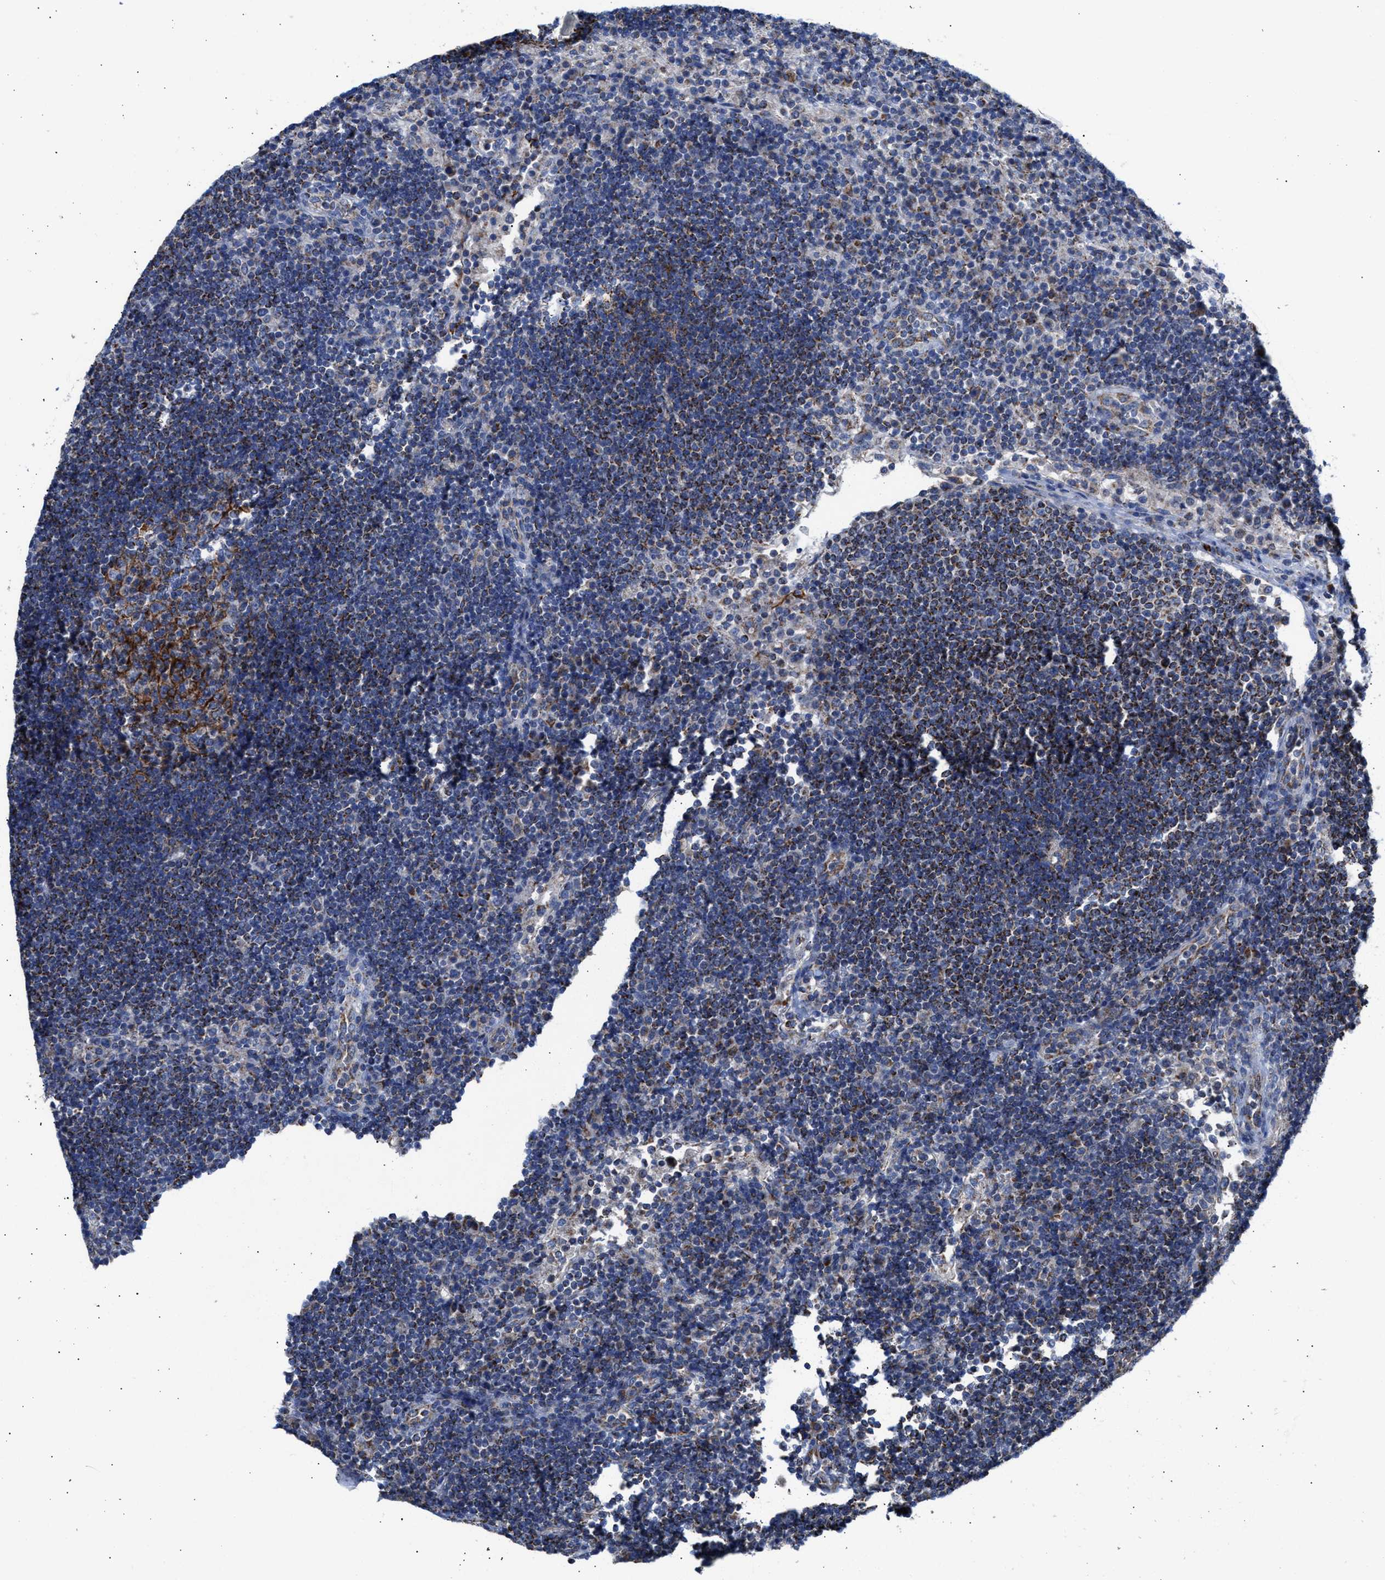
{"staining": {"intensity": "moderate", "quantity": "25%-75%", "location": "cytoplasmic/membranous"}, "tissue": "lymph node", "cell_type": "Germinal center cells", "image_type": "normal", "snomed": [{"axis": "morphology", "description": "Normal tissue, NOS"}, {"axis": "topography", "description": "Lymph node"}], "caption": "This micrograph demonstrates immunohistochemistry staining of benign human lymph node, with medium moderate cytoplasmic/membranous staining in about 25%-75% of germinal center cells.", "gene": "MECR", "patient": {"sex": "female", "age": 53}}